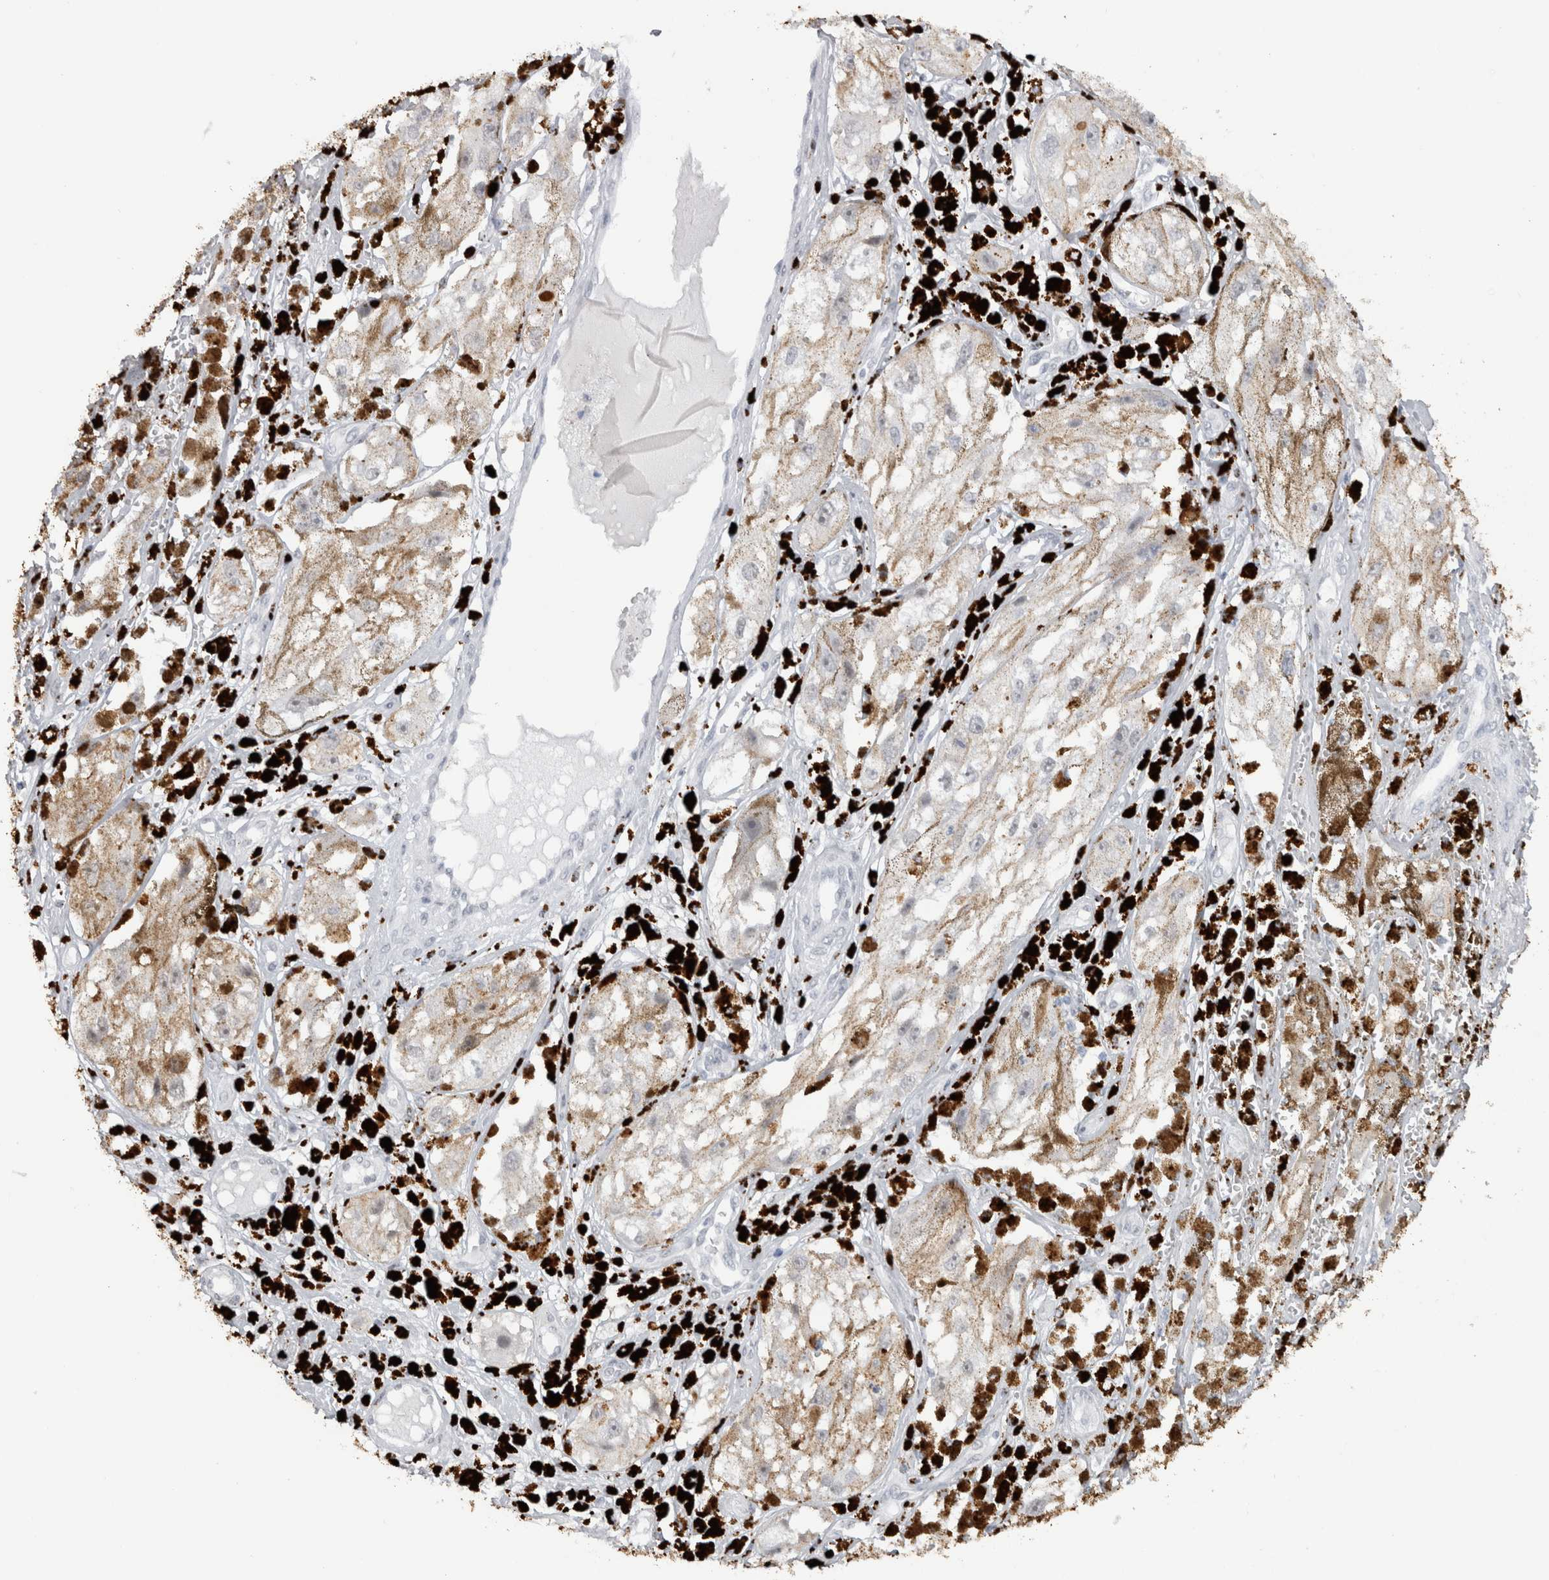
{"staining": {"intensity": "negative", "quantity": "none", "location": "none"}, "tissue": "melanoma", "cell_type": "Tumor cells", "image_type": "cancer", "snomed": [{"axis": "morphology", "description": "Malignant melanoma, NOS"}, {"axis": "topography", "description": "Skin"}], "caption": "Immunohistochemical staining of melanoma reveals no significant expression in tumor cells.", "gene": "CDH17", "patient": {"sex": "male", "age": 88}}